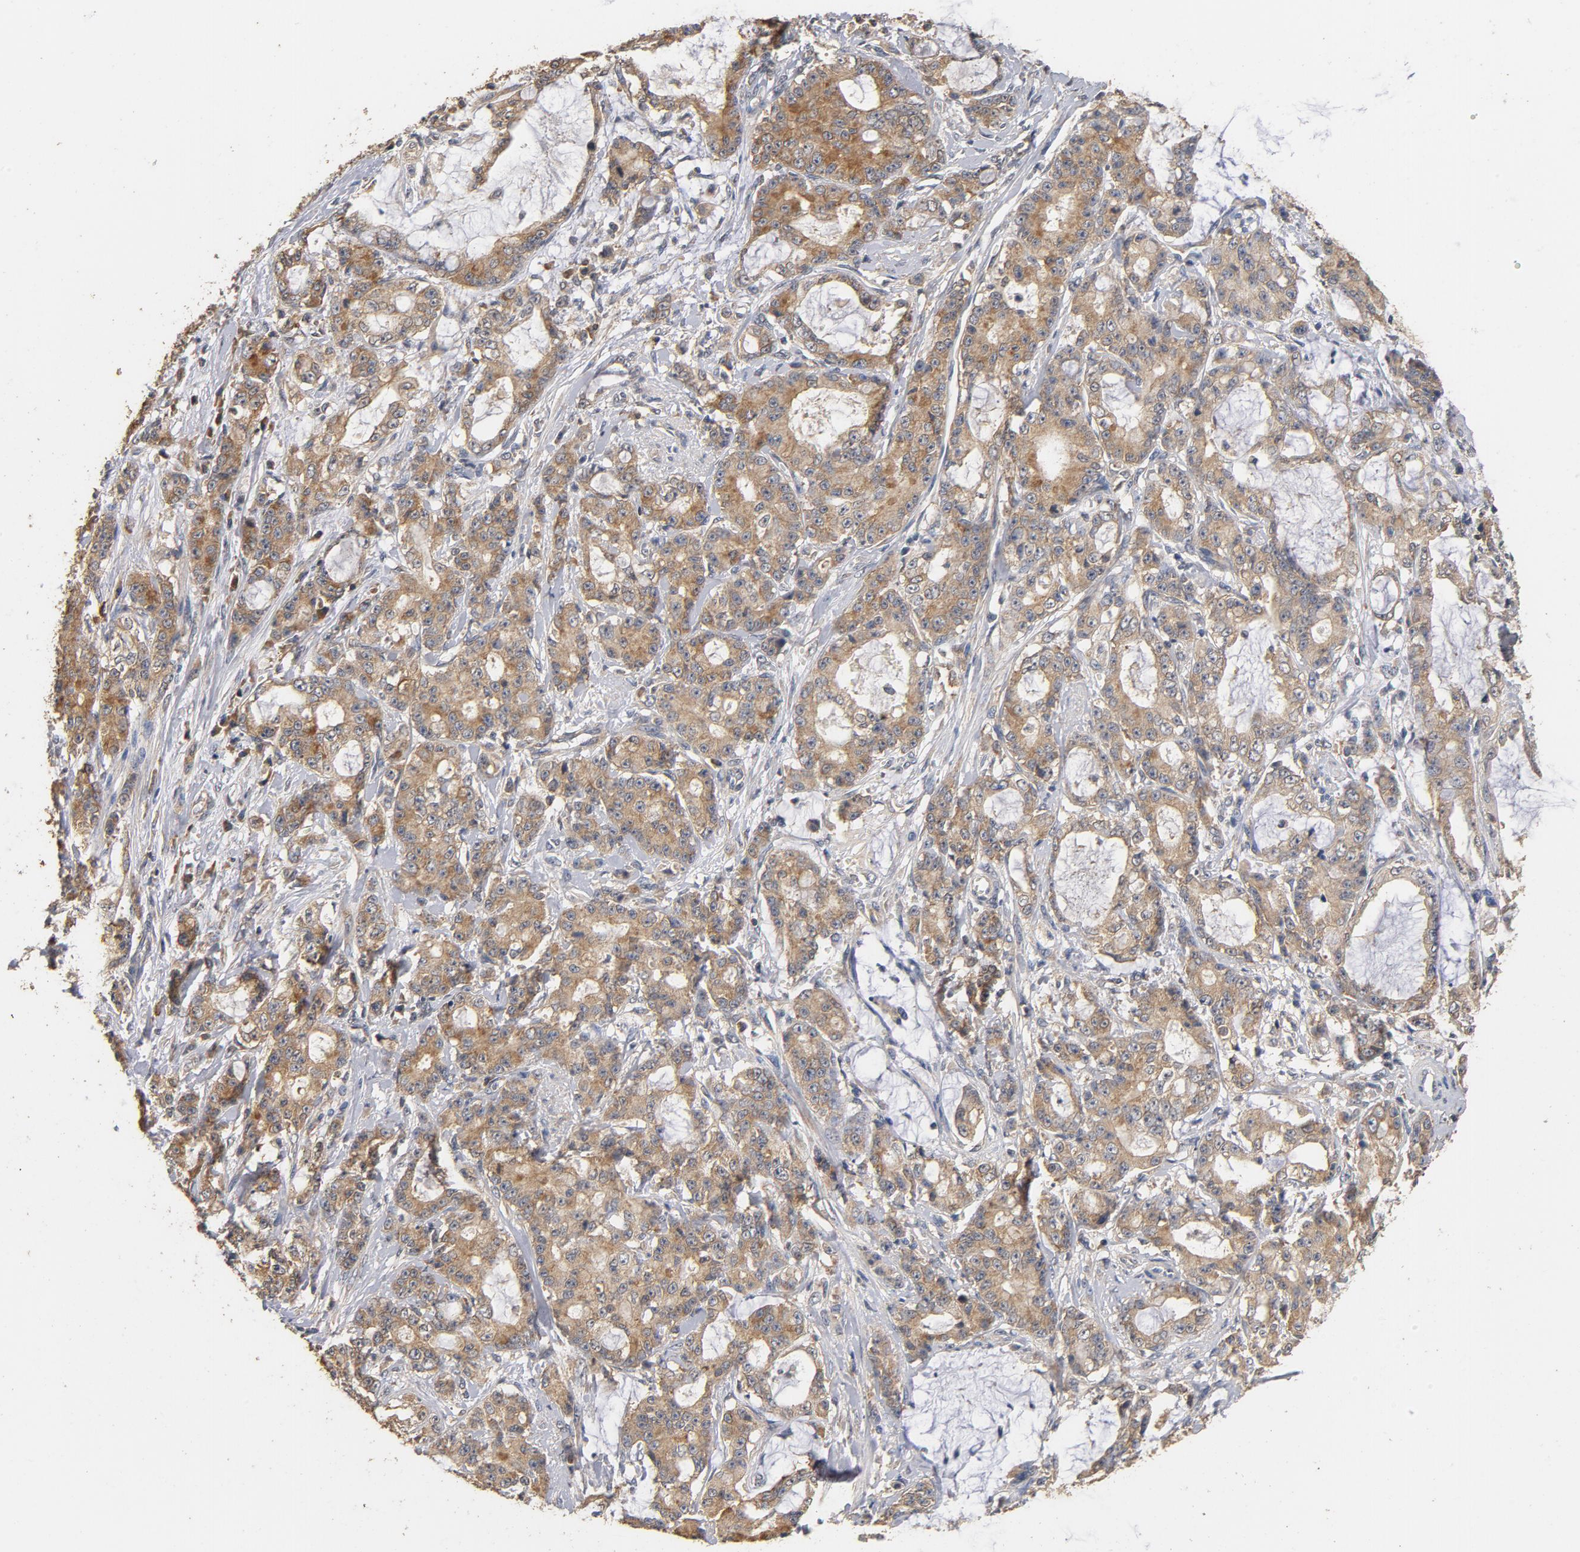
{"staining": {"intensity": "moderate", "quantity": ">75%", "location": "cytoplasmic/membranous"}, "tissue": "pancreatic cancer", "cell_type": "Tumor cells", "image_type": "cancer", "snomed": [{"axis": "morphology", "description": "Adenocarcinoma, NOS"}, {"axis": "topography", "description": "Pancreas"}], "caption": "Moderate cytoplasmic/membranous positivity is appreciated in about >75% of tumor cells in adenocarcinoma (pancreatic). (Stains: DAB in brown, nuclei in blue, Microscopy: brightfield microscopy at high magnification).", "gene": "DDX6", "patient": {"sex": "female", "age": 73}}